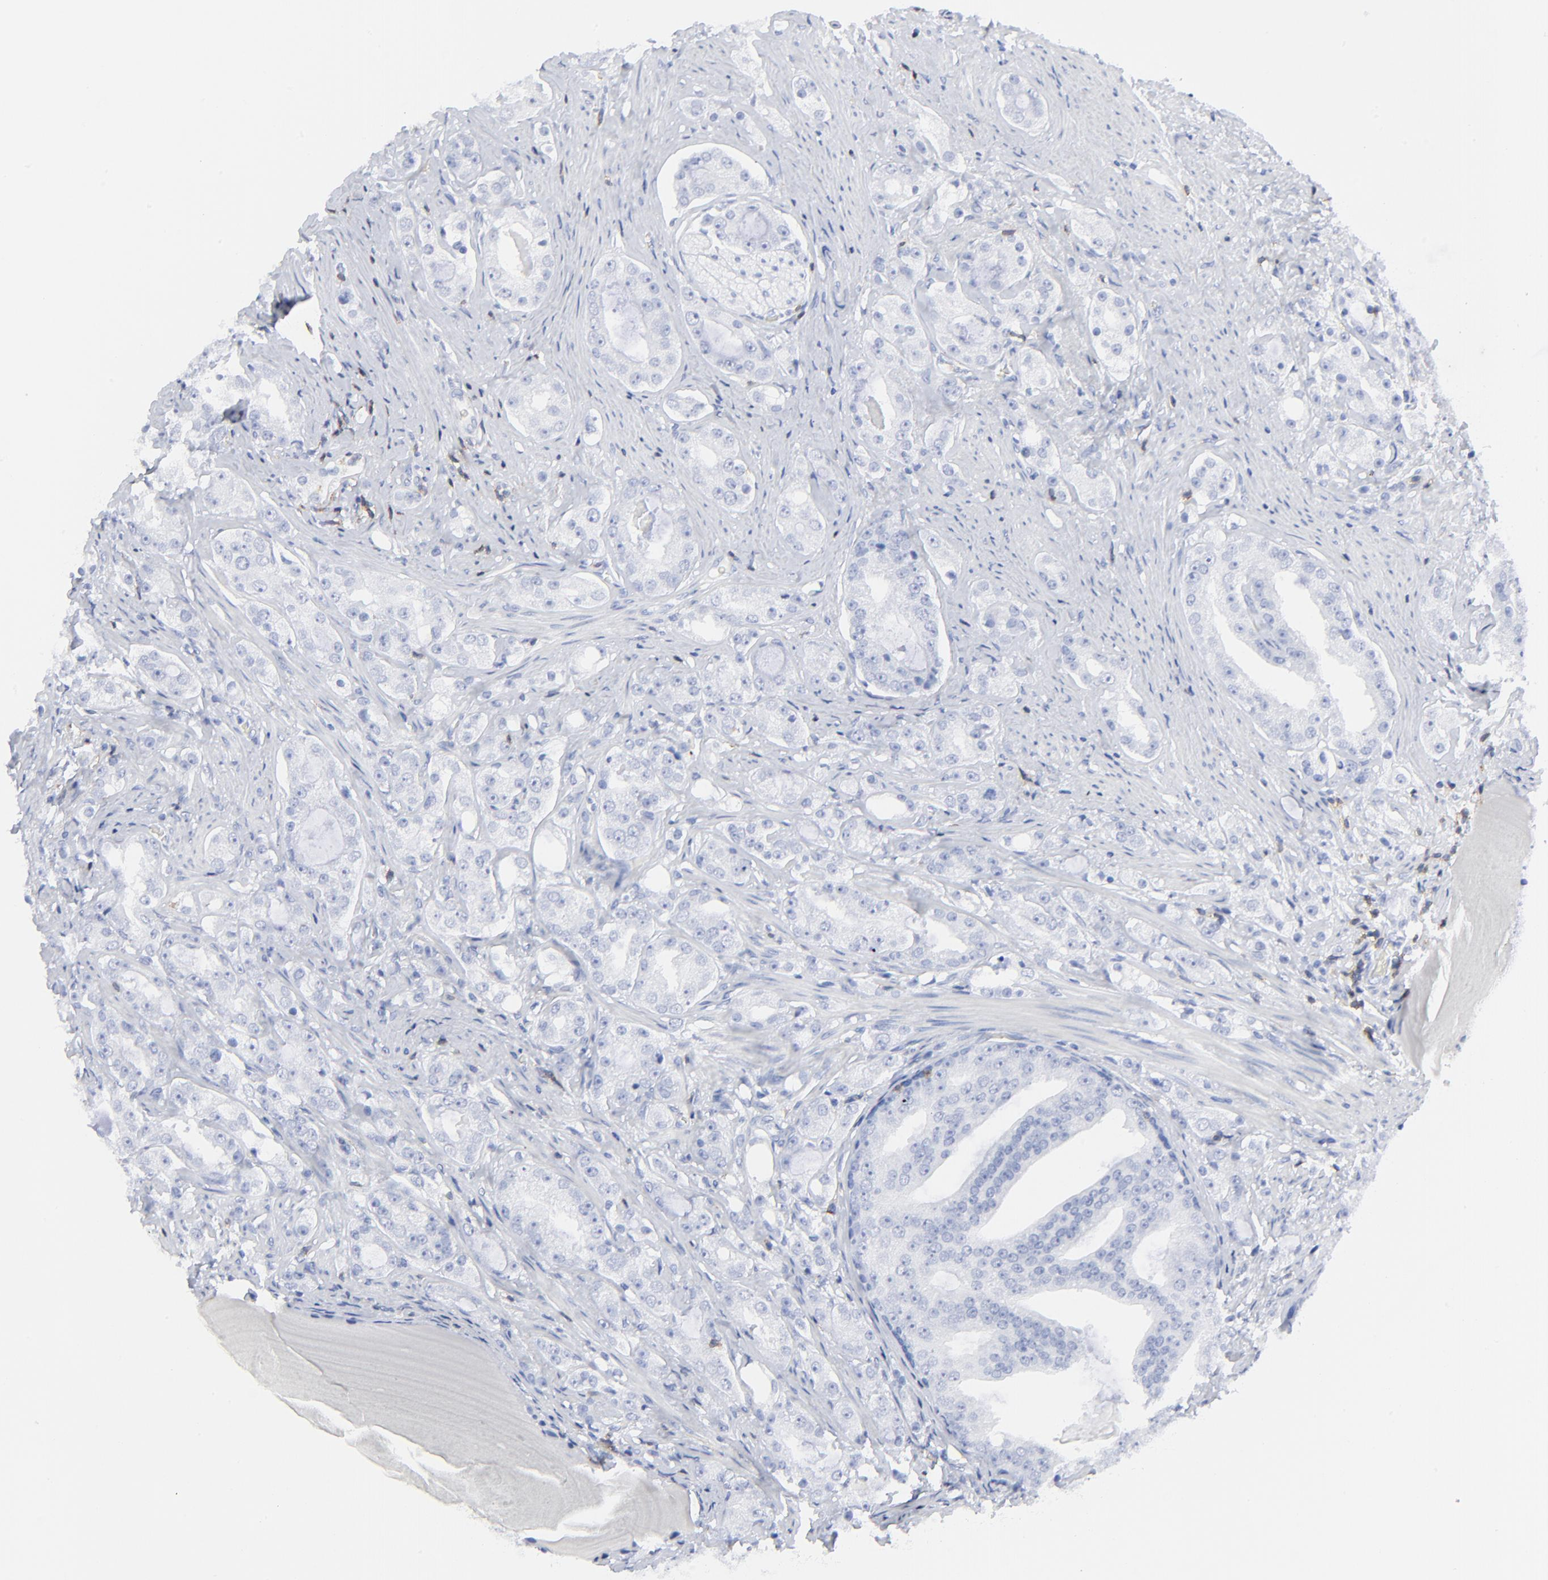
{"staining": {"intensity": "negative", "quantity": "none", "location": "none"}, "tissue": "prostate cancer", "cell_type": "Tumor cells", "image_type": "cancer", "snomed": [{"axis": "morphology", "description": "Adenocarcinoma, High grade"}, {"axis": "topography", "description": "Prostate"}], "caption": "An image of prostate adenocarcinoma (high-grade) stained for a protein shows no brown staining in tumor cells. (Stains: DAB (3,3'-diaminobenzidine) IHC with hematoxylin counter stain, Microscopy: brightfield microscopy at high magnification).", "gene": "LCK", "patient": {"sex": "male", "age": 68}}